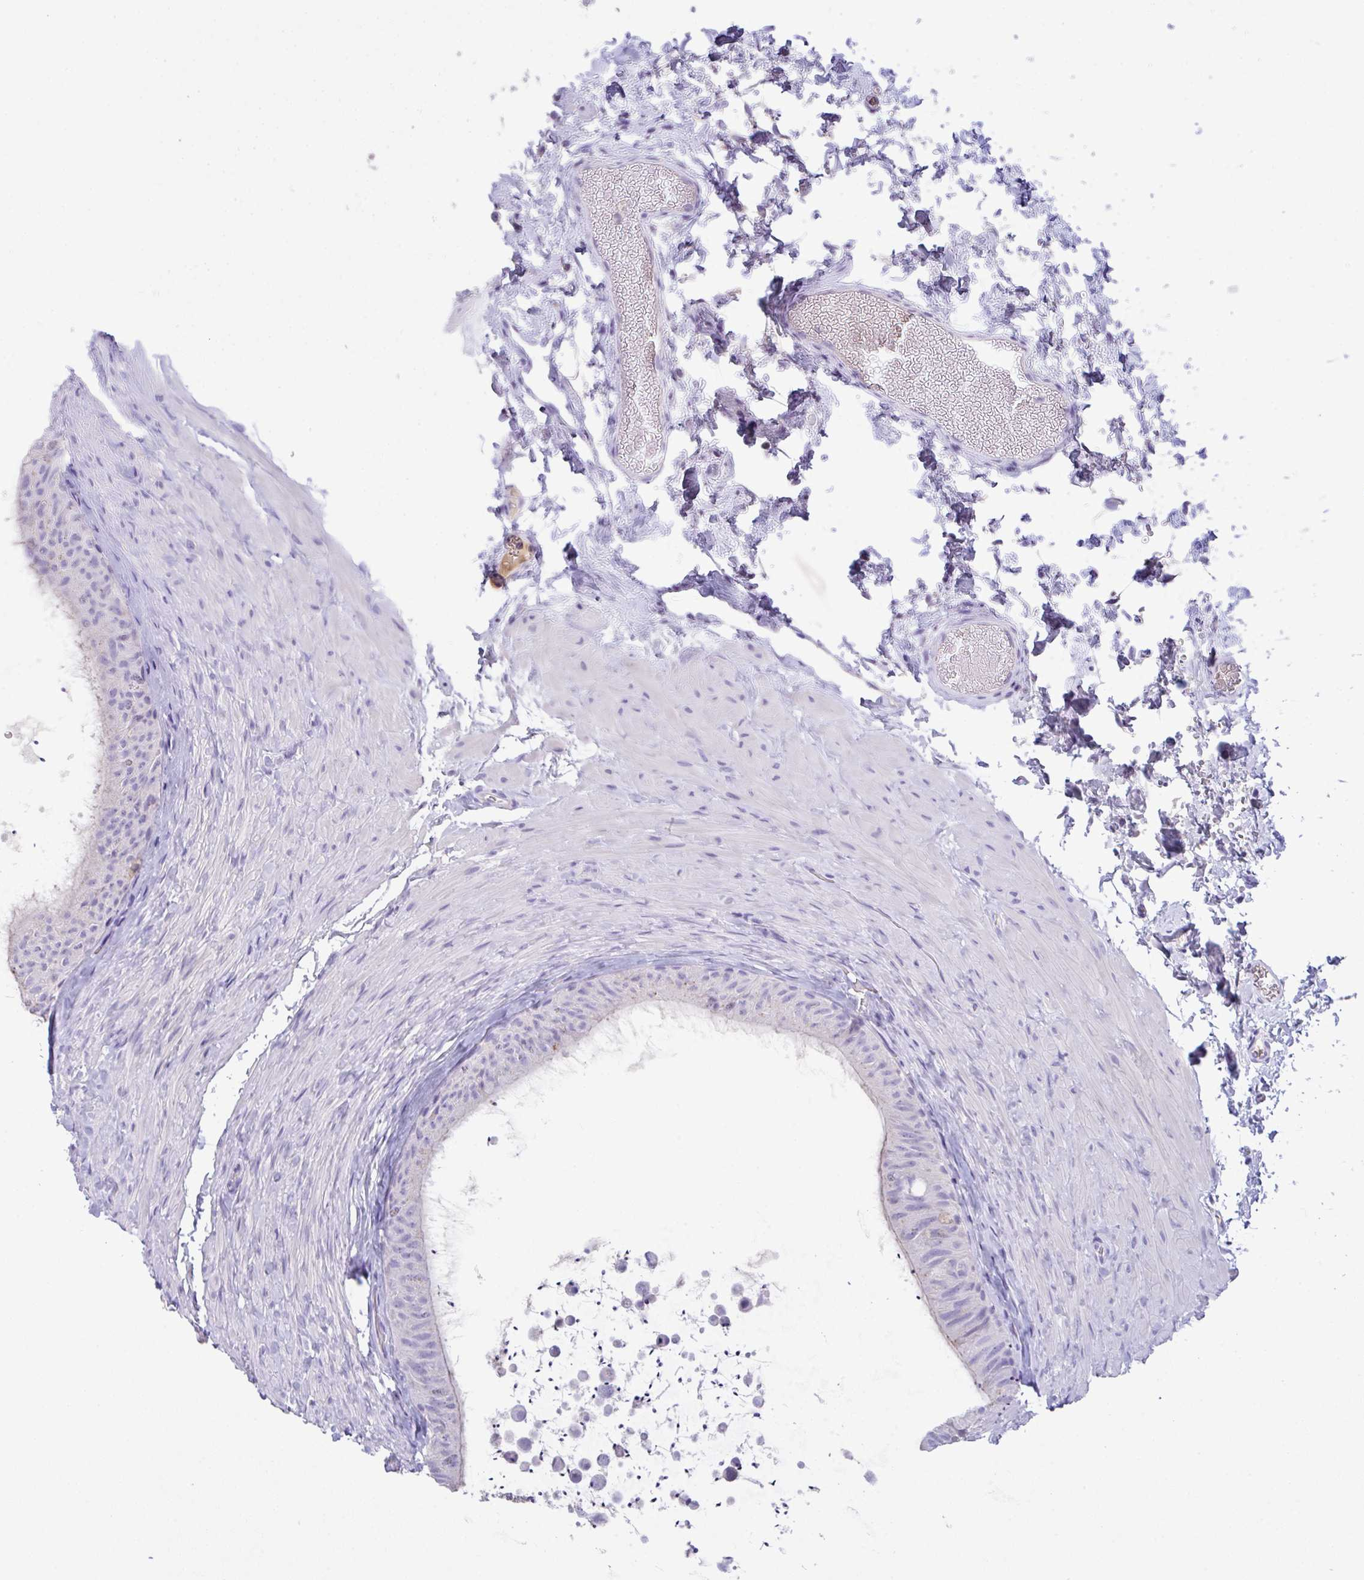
{"staining": {"intensity": "moderate", "quantity": "<25%", "location": "cytoplasmic/membranous"}, "tissue": "epididymis", "cell_type": "Glandular cells", "image_type": "normal", "snomed": [{"axis": "morphology", "description": "Normal tissue, NOS"}, {"axis": "topography", "description": "Epididymis, spermatic cord, NOS"}, {"axis": "topography", "description": "Epididymis"}], "caption": "This image displays immunohistochemistry staining of unremarkable human epididymis, with low moderate cytoplasmic/membranous expression in about <25% of glandular cells.", "gene": "CA10", "patient": {"sex": "male", "age": 31}}